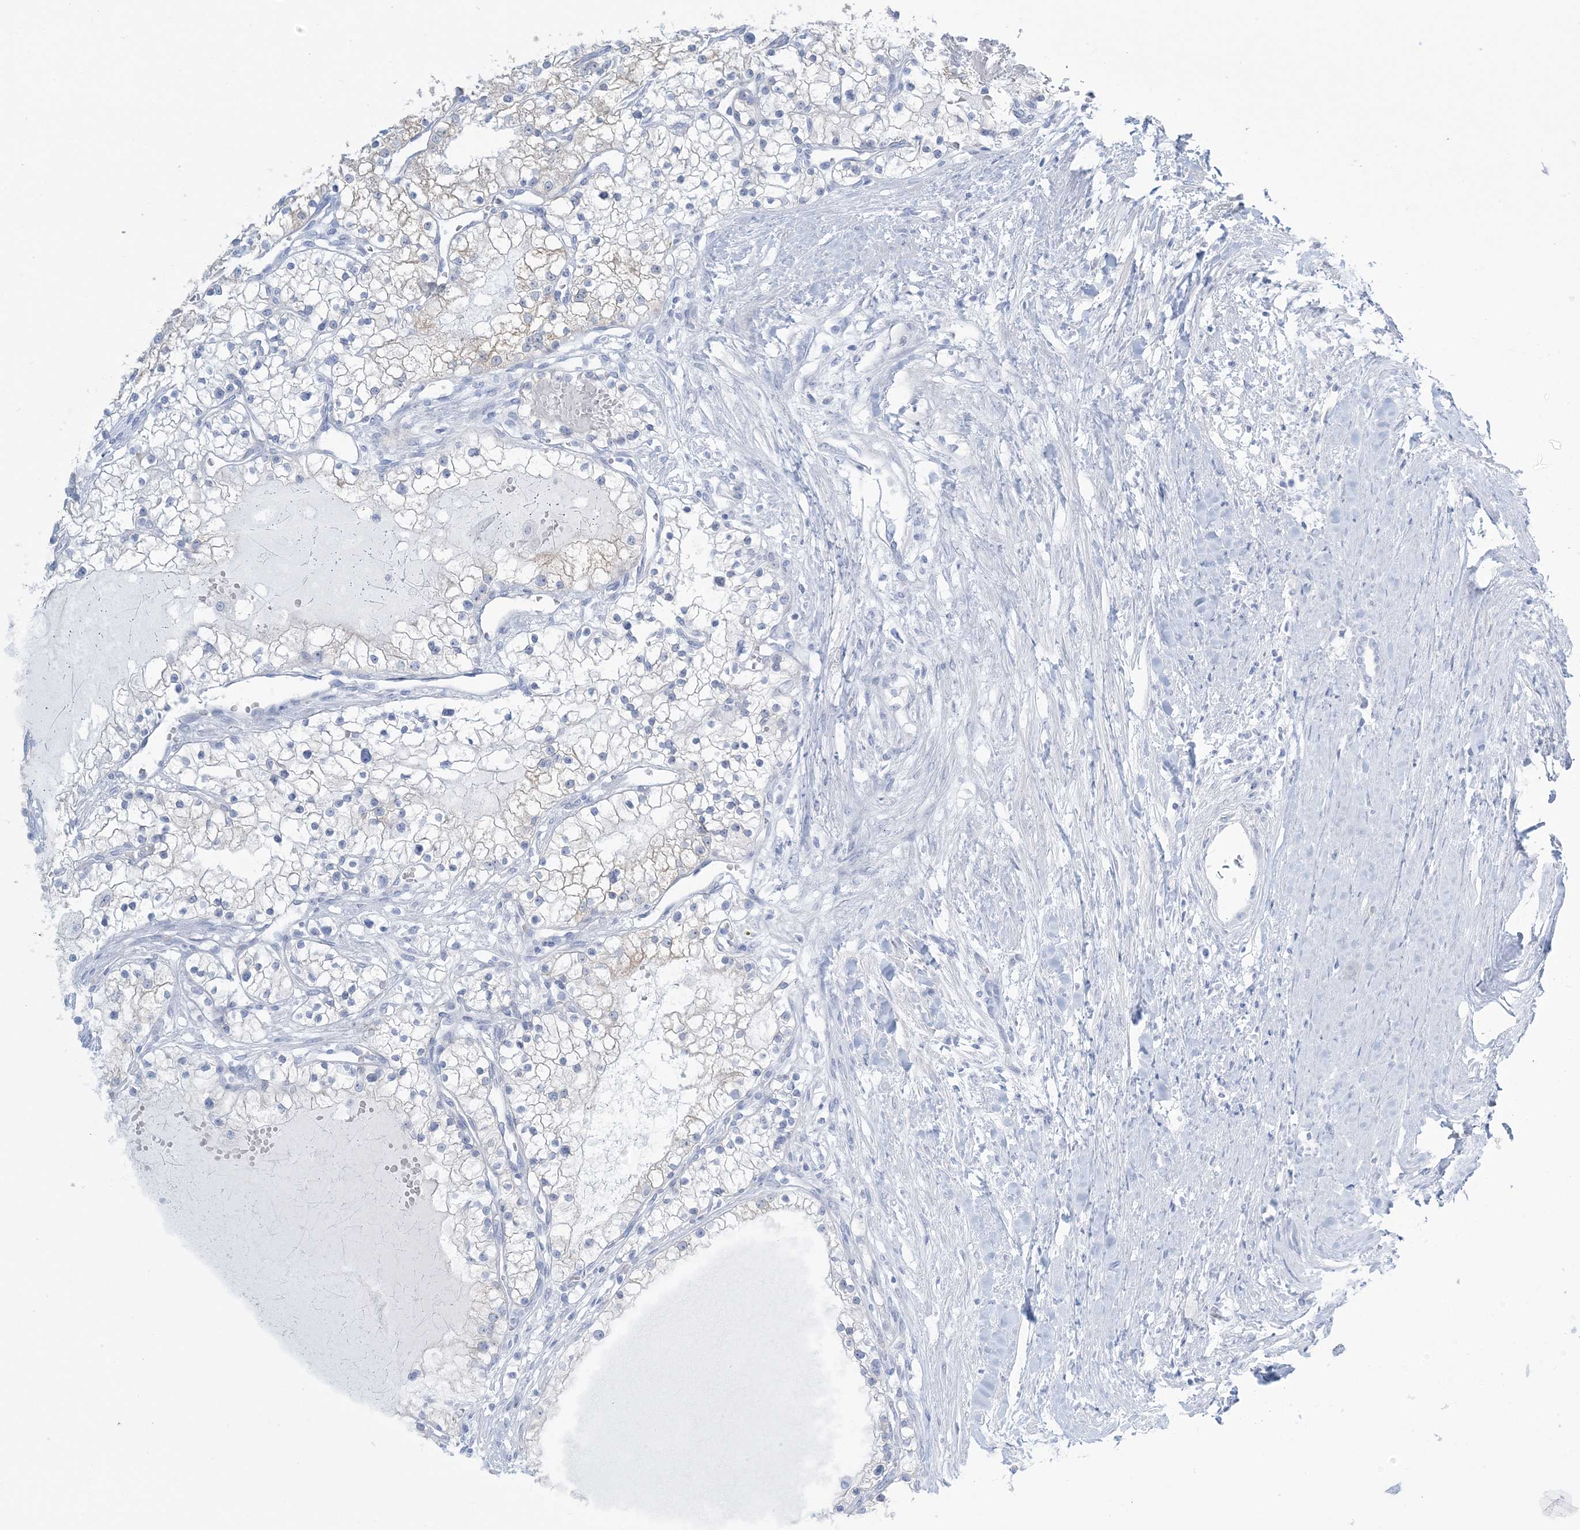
{"staining": {"intensity": "negative", "quantity": "none", "location": "none"}, "tissue": "renal cancer", "cell_type": "Tumor cells", "image_type": "cancer", "snomed": [{"axis": "morphology", "description": "Normal tissue, NOS"}, {"axis": "morphology", "description": "Adenocarcinoma, NOS"}, {"axis": "topography", "description": "Kidney"}], "caption": "Immunohistochemical staining of renal cancer (adenocarcinoma) displays no significant positivity in tumor cells.", "gene": "AGXT", "patient": {"sex": "male", "age": 68}}